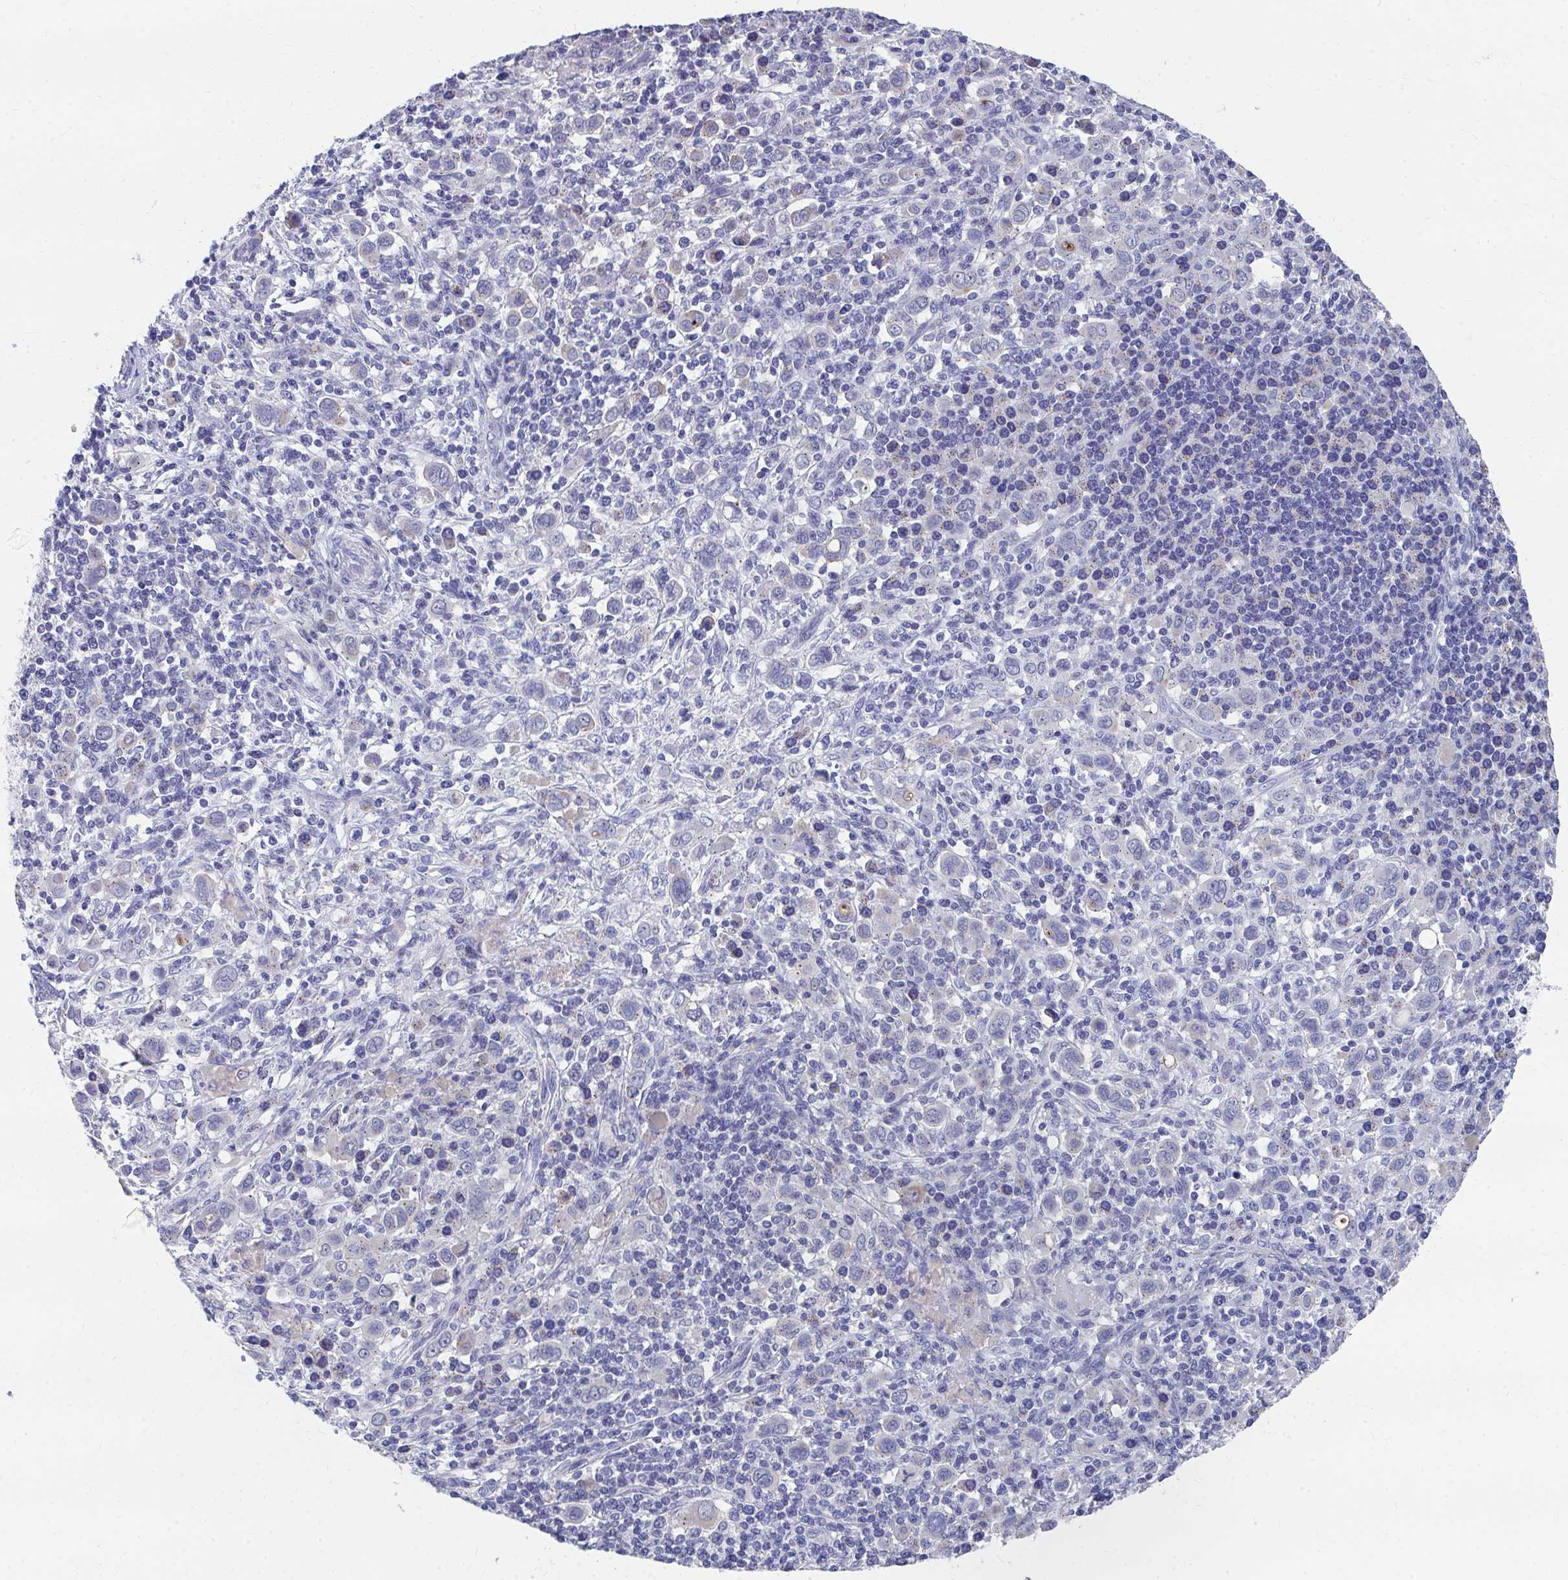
{"staining": {"intensity": "negative", "quantity": "none", "location": "none"}, "tissue": "stomach cancer", "cell_type": "Tumor cells", "image_type": "cancer", "snomed": [{"axis": "morphology", "description": "Adenocarcinoma, NOS"}, {"axis": "topography", "description": "Stomach, upper"}], "caption": "Human stomach cancer stained for a protein using IHC exhibits no positivity in tumor cells.", "gene": "TMPRSS2", "patient": {"sex": "male", "age": 75}}